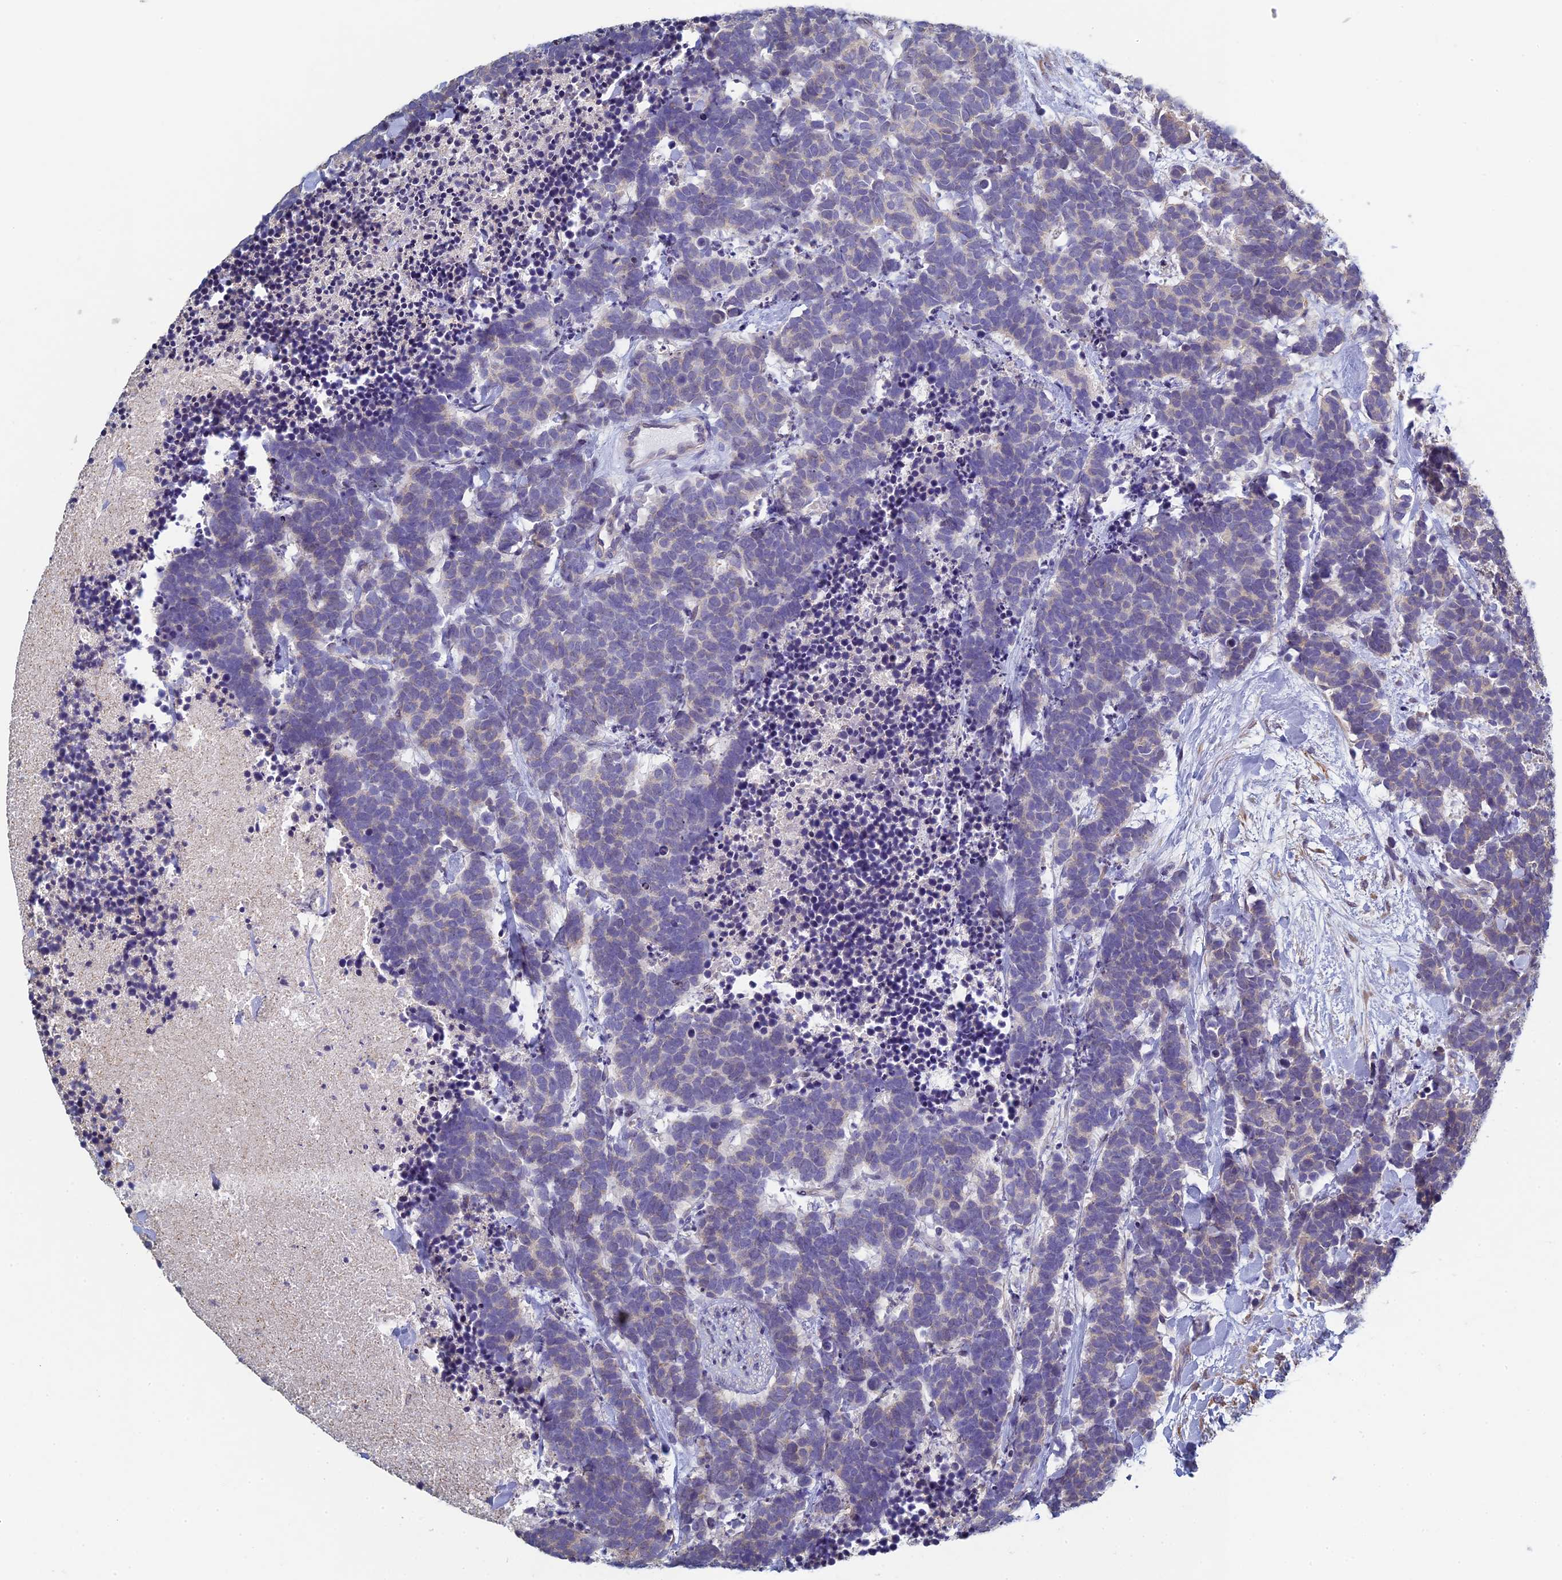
{"staining": {"intensity": "negative", "quantity": "none", "location": "none"}, "tissue": "carcinoid", "cell_type": "Tumor cells", "image_type": "cancer", "snomed": [{"axis": "morphology", "description": "Carcinoma, NOS"}, {"axis": "morphology", "description": "Carcinoid, malignant, NOS"}, {"axis": "topography", "description": "Prostate"}], "caption": "Micrograph shows no significant protein positivity in tumor cells of carcinoid.", "gene": "DIXDC1", "patient": {"sex": "male", "age": 57}}